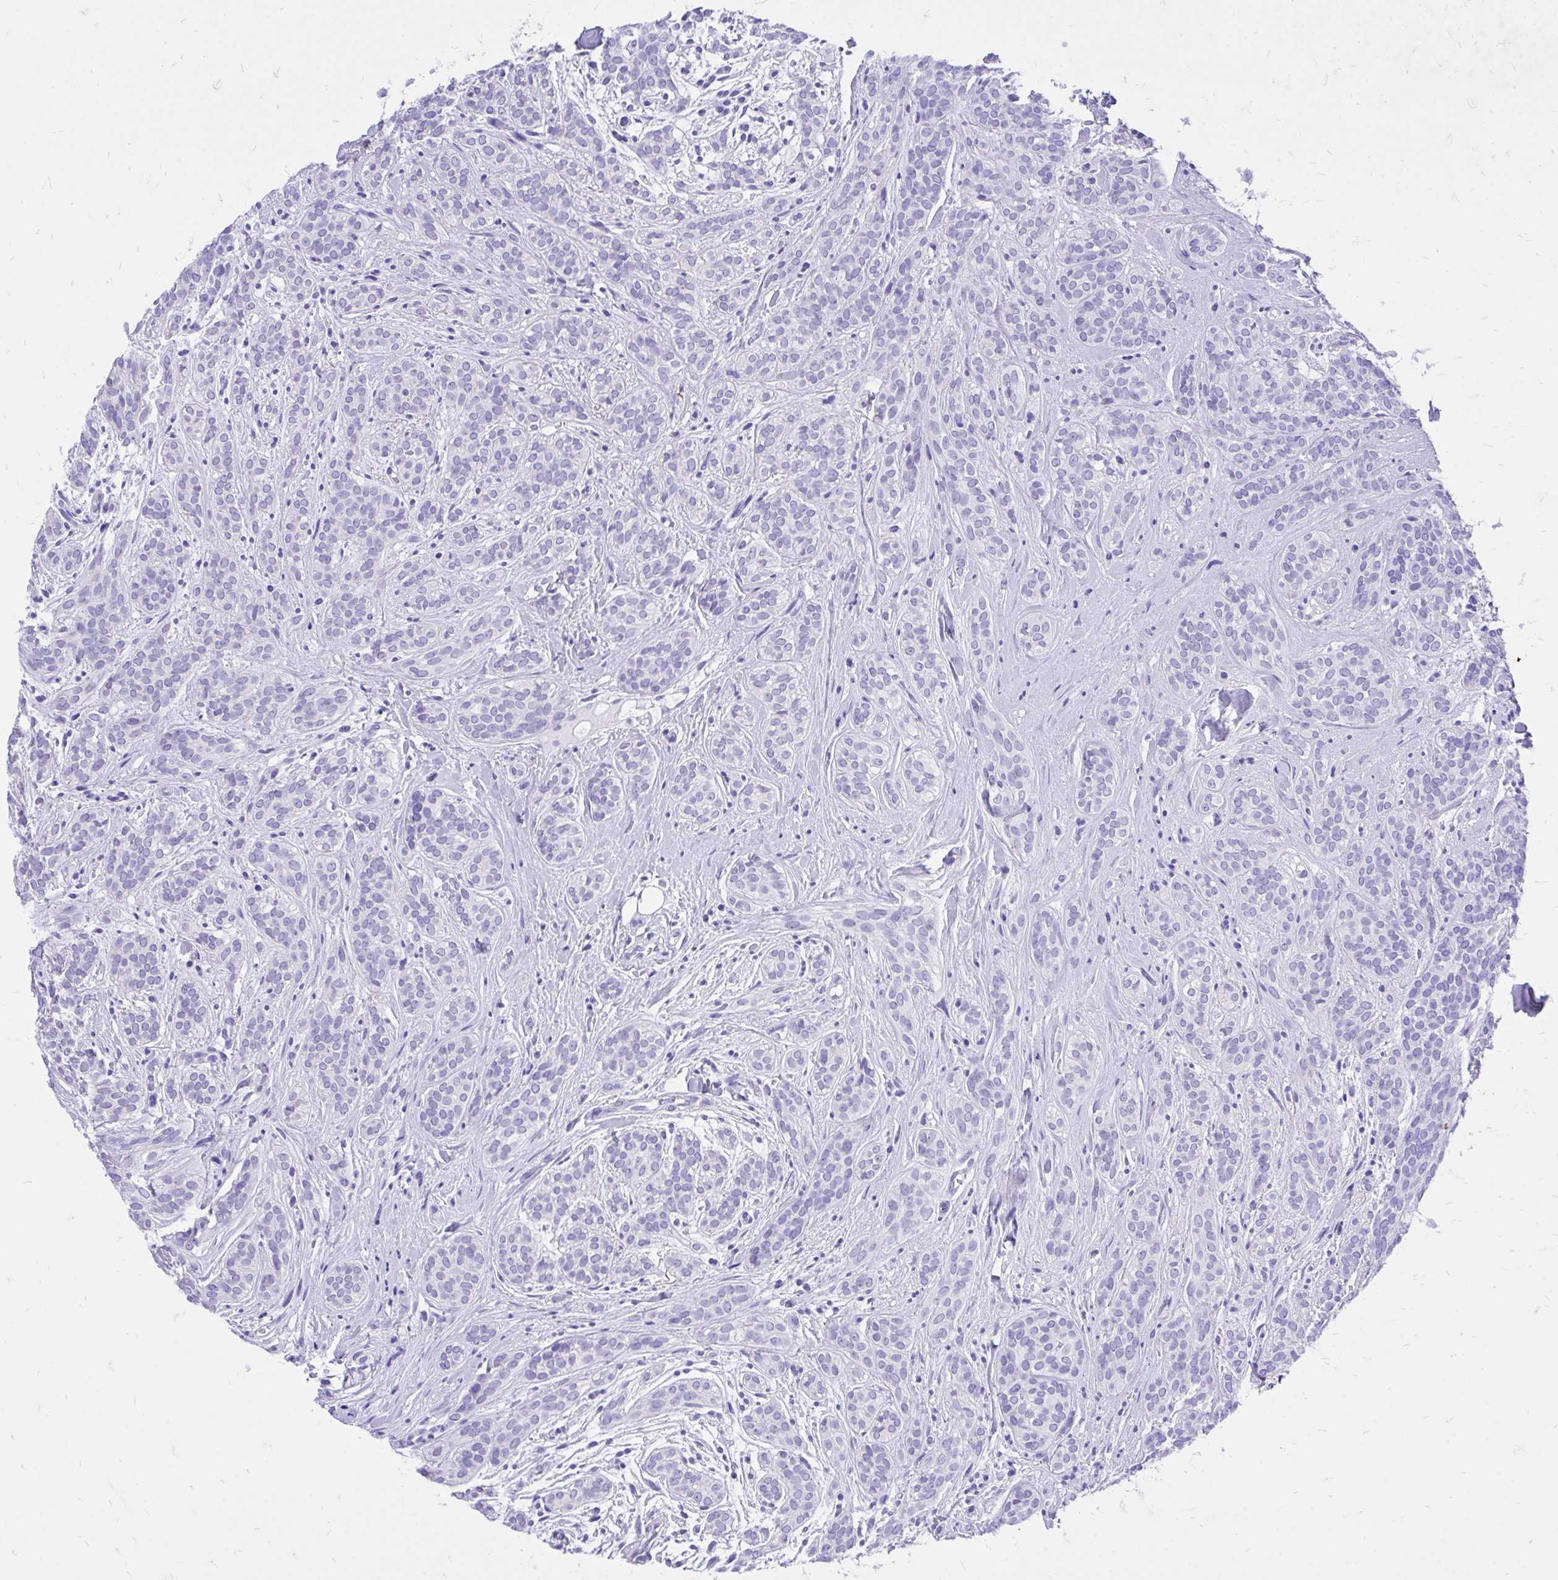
{"staining": {"intensity": "negative", "quantity": "none", "location": "none"}, "tissue": "head and neck cancer", "cell_type": "Tumor cells", "image_type": "cancer", "snomed": [{"axis": "morphology", "description": "Adenocarcinoma, NOS"}, {"axis": "topography", "description": "Head-Neck"}], "caption": "The immunohistochemistry (IHC) micrograph has no significant expression in tumor cells of adenocarcinoma (head and neck) tissue.", "gene": "MON1A", "patient": {"sex": "female", "age": 57}}